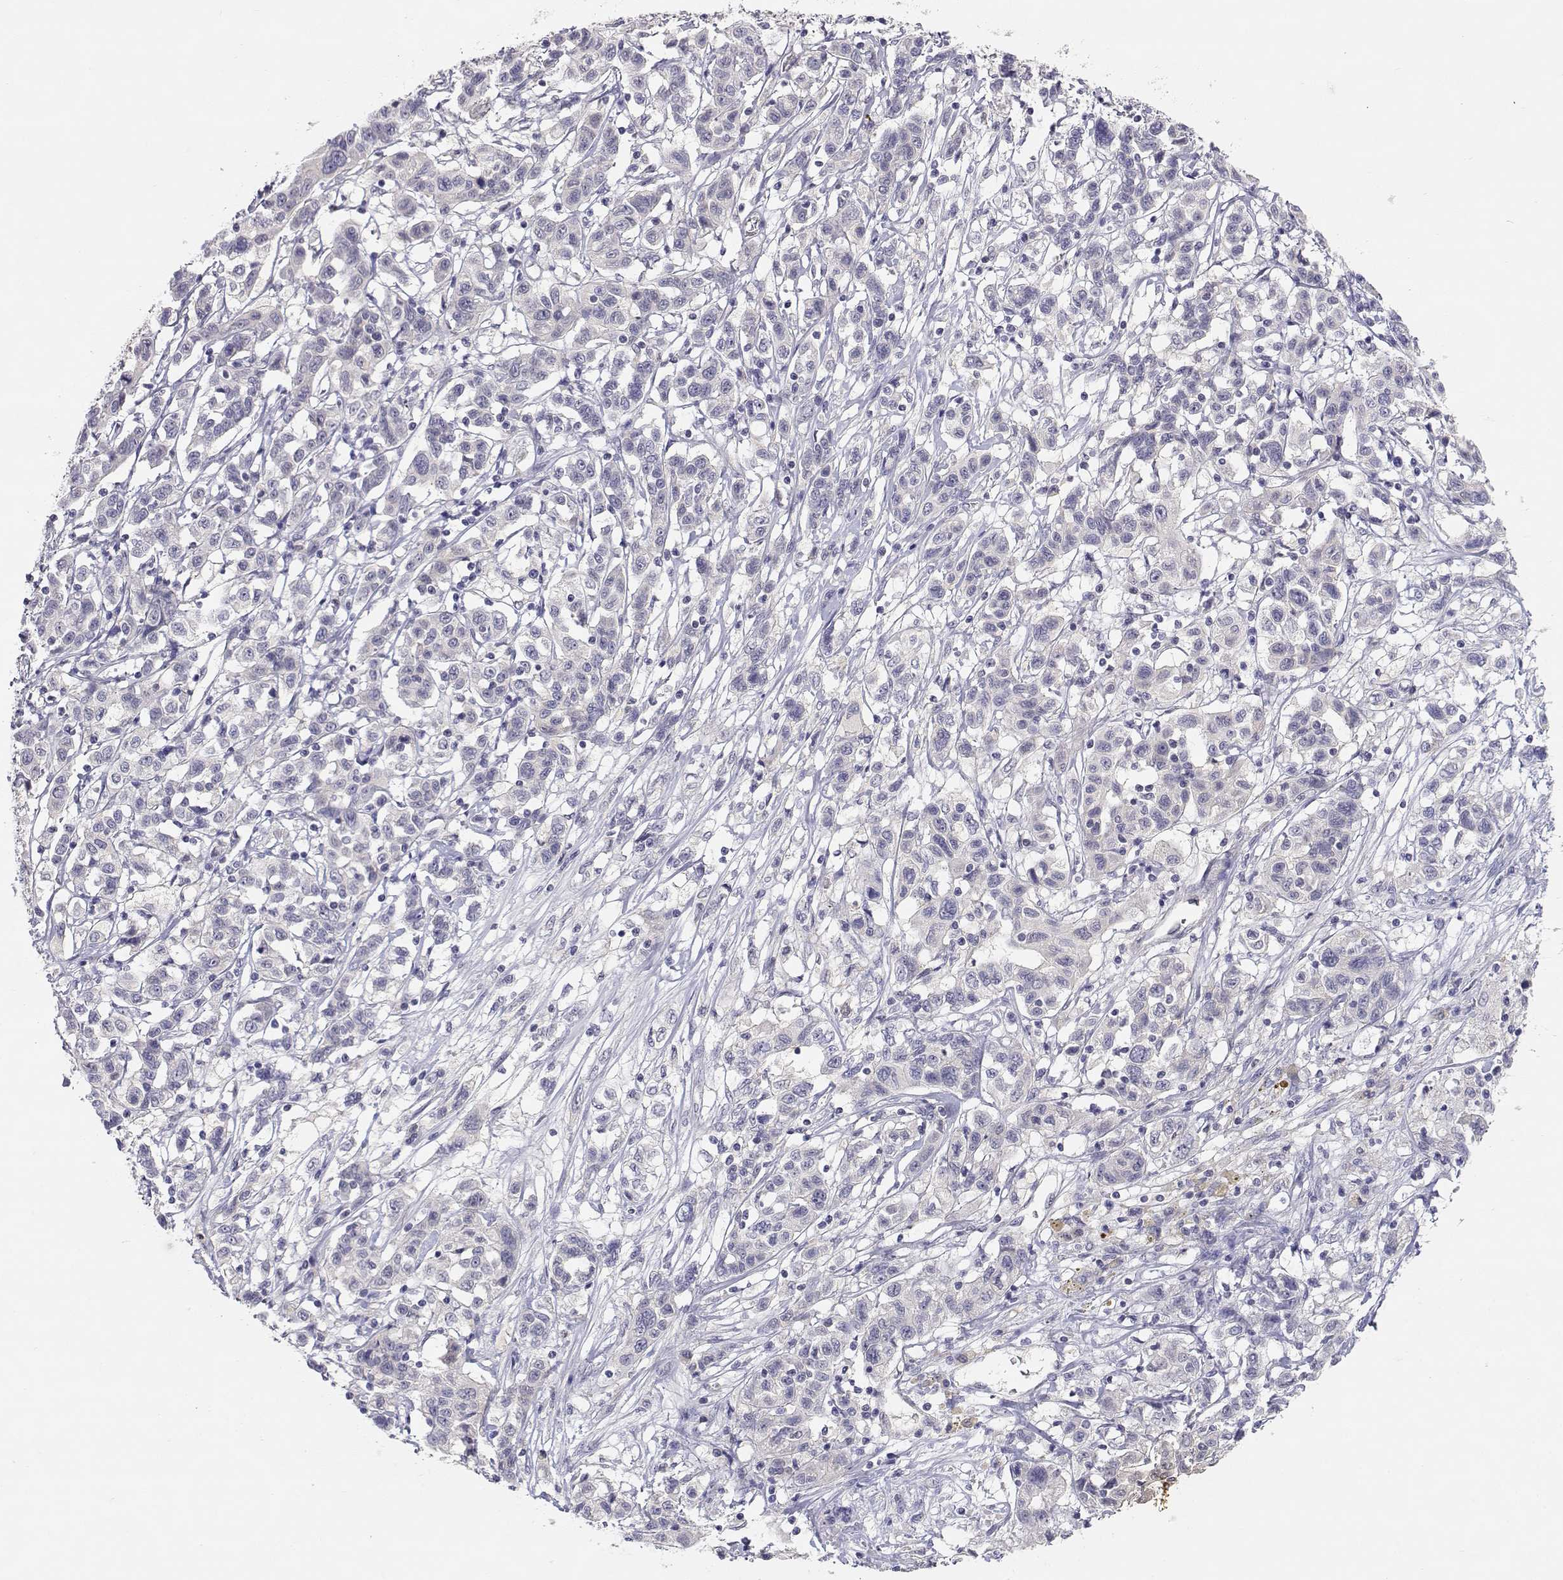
{"staining": {"intensity": "negative", "quantity": "none", "location": "none"}, "tissue": "liver cancer", "cell_type": "Tumor cells", "image_type": "cancer", "snomed": [{"axis": "morphology", "description": "Adenocarcinoma, NOS"}, {"axis": "morphology", "description": "Cholangiocarcinoma"}, {"axis": "topography", "description": "Liver"}], "caption": "There is no significant expression in tumor cells of liver cancer.", "gene": "ADA", "patient": {"sex": "male", "age": 64}}